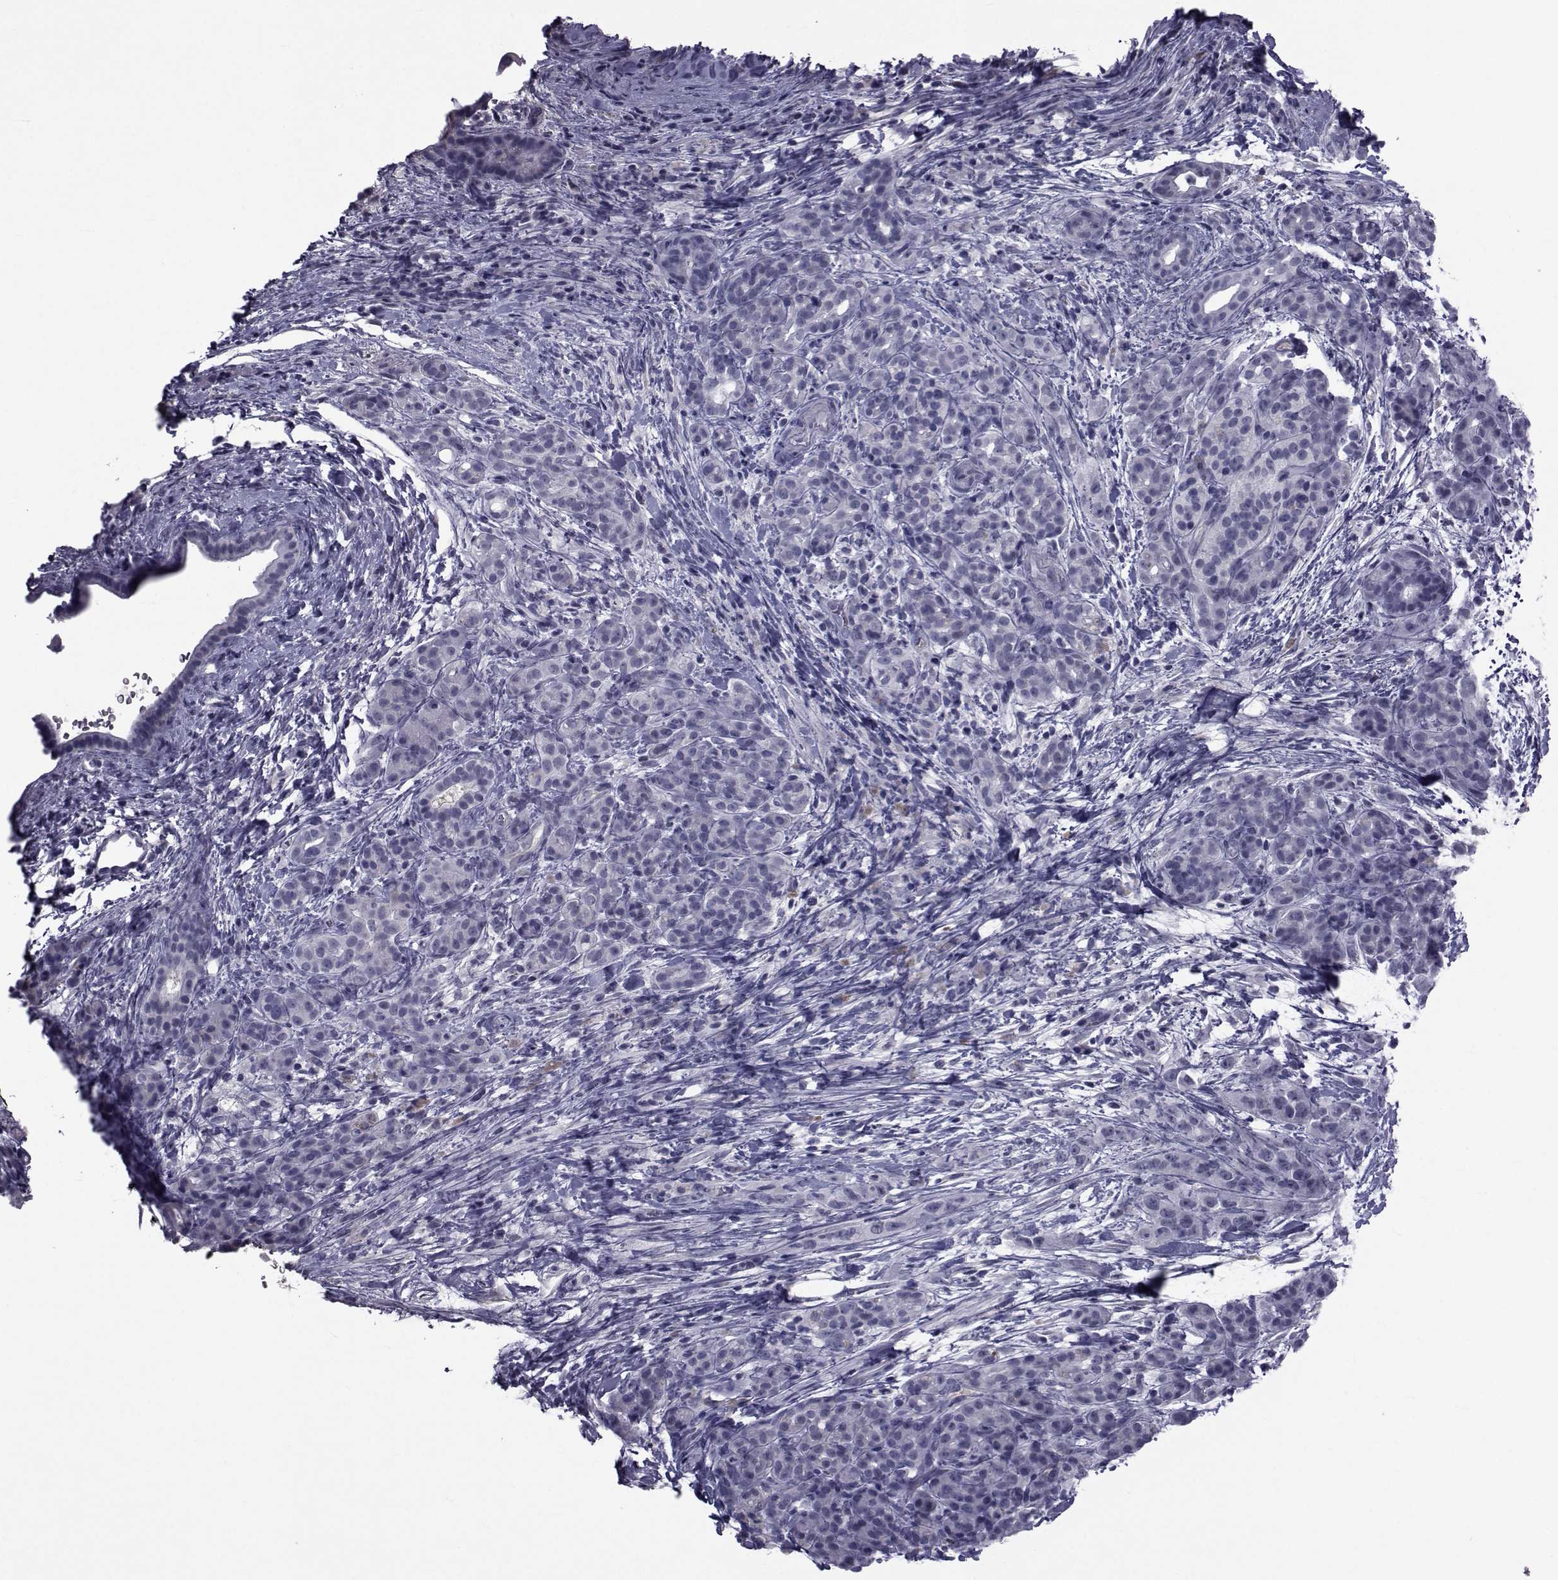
{"staining": {"intensity": "negative", "quantity": "none", "location": "none"}, "tissue": "pancreatic cancer", "cell_type": "Tumor cells", "image_type": "cancer", "snomed": [{"axis": "morphology", "description": "Adenocarcinoma, NOS"}, {"axis": "topography", "description": "Pancreas"}], "caption": "A histopathology image of human adenocarcinoma (pancreatic) is negative for staining in tumor cells. Nuclei are stained in blue.", "gene": "PAX2", "patient": {"sex": "male", "age": 44}}